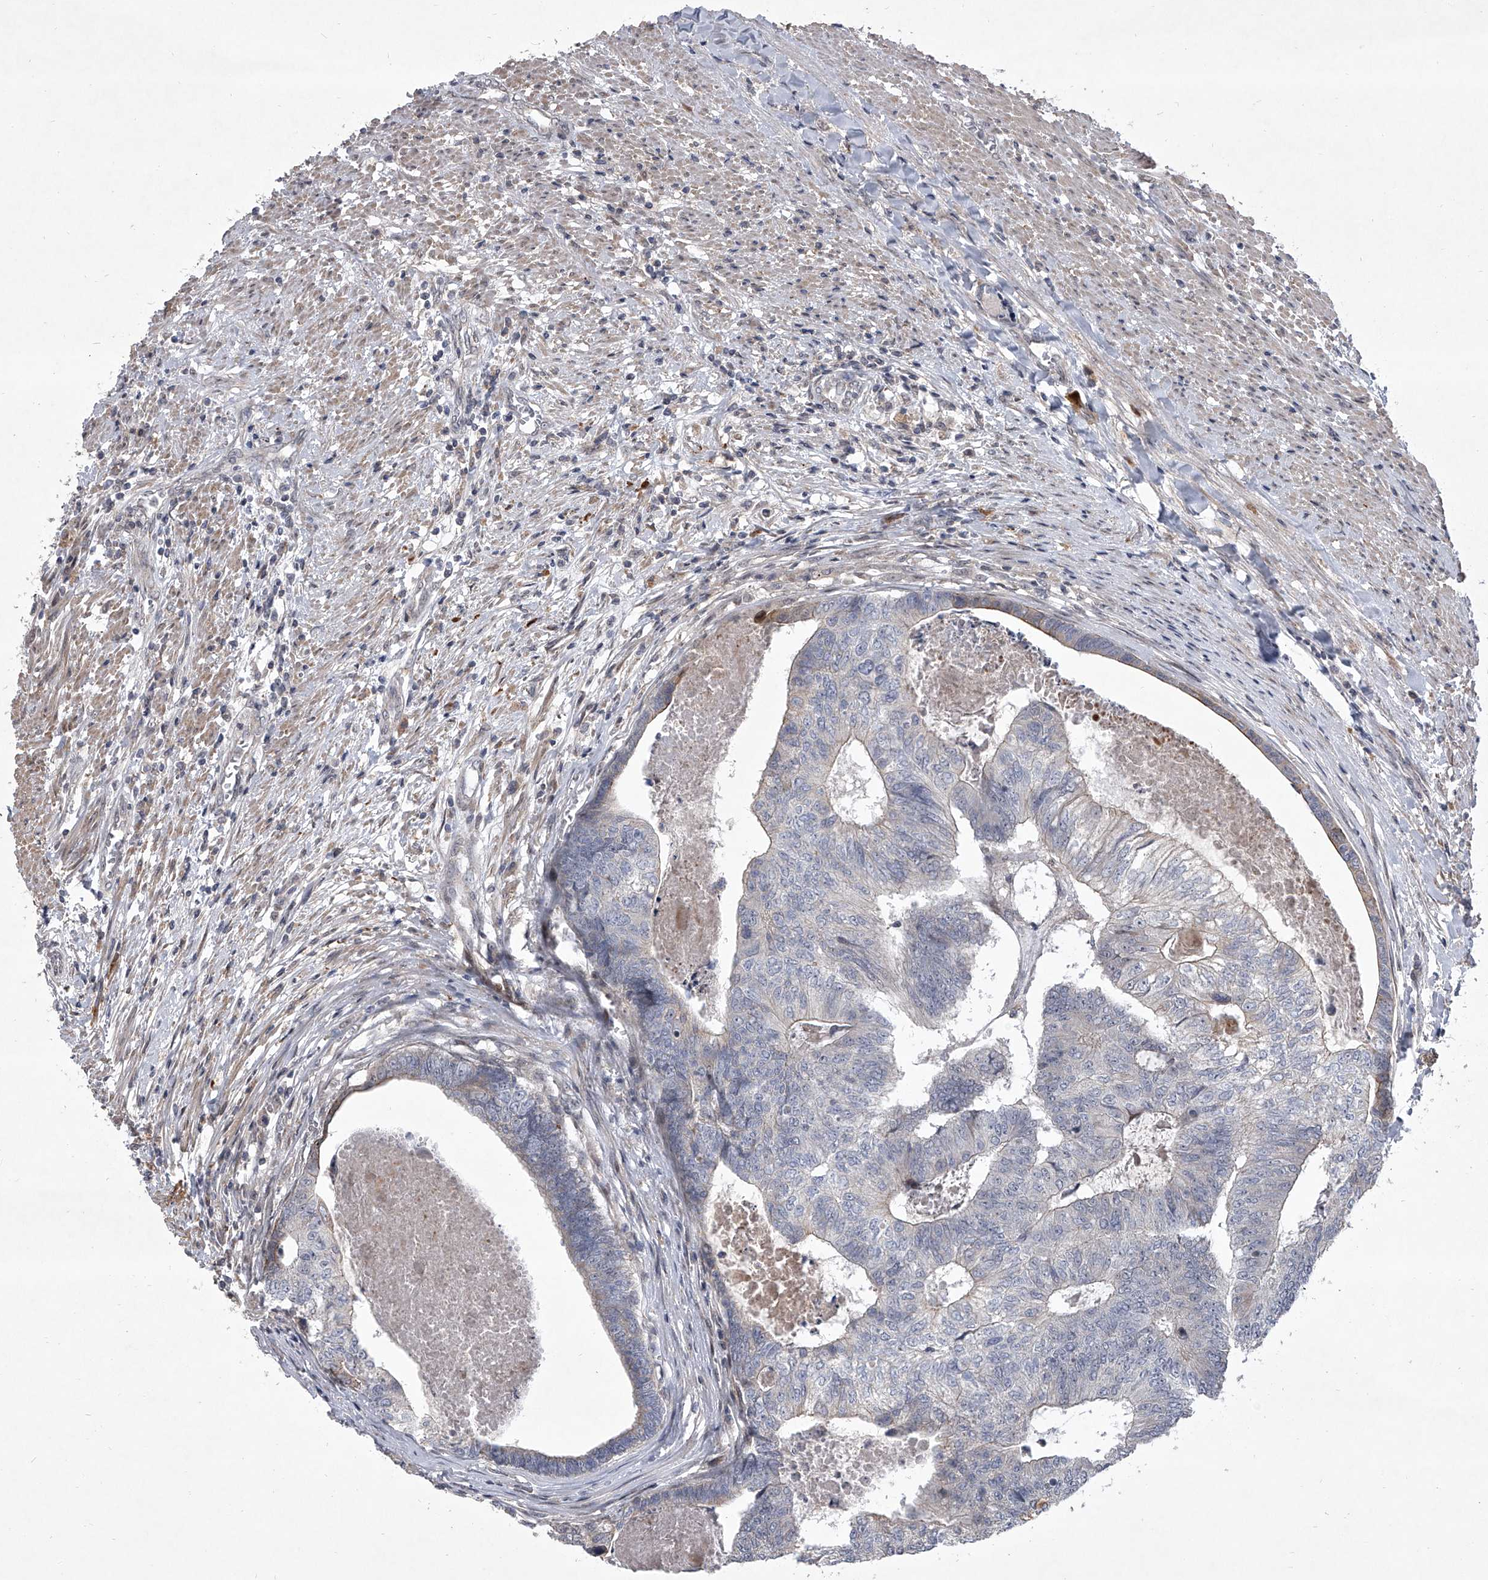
{"staining": {"intensity": "weak", "quantity": "<25%", "location": "cytoplasmic/membranous"}, "tissue": "colorectal cancer", "cell_type": "Tumor cells", "image_type": "cancer", "snomed": [{"axis": "morphology", "description": "Adenocarcinoma, NOS"}, {"axis": "topography", "description": "Colon"}], "caption": "High power microscopy micrograph of an immunohistochemistry (IHC) photomicrograph of adenocarcinoma (colorectal), revealing no significant positivity in tumor cells.", "gene": "HEATR6", "patient": {"sex": "female", "age": 67}}